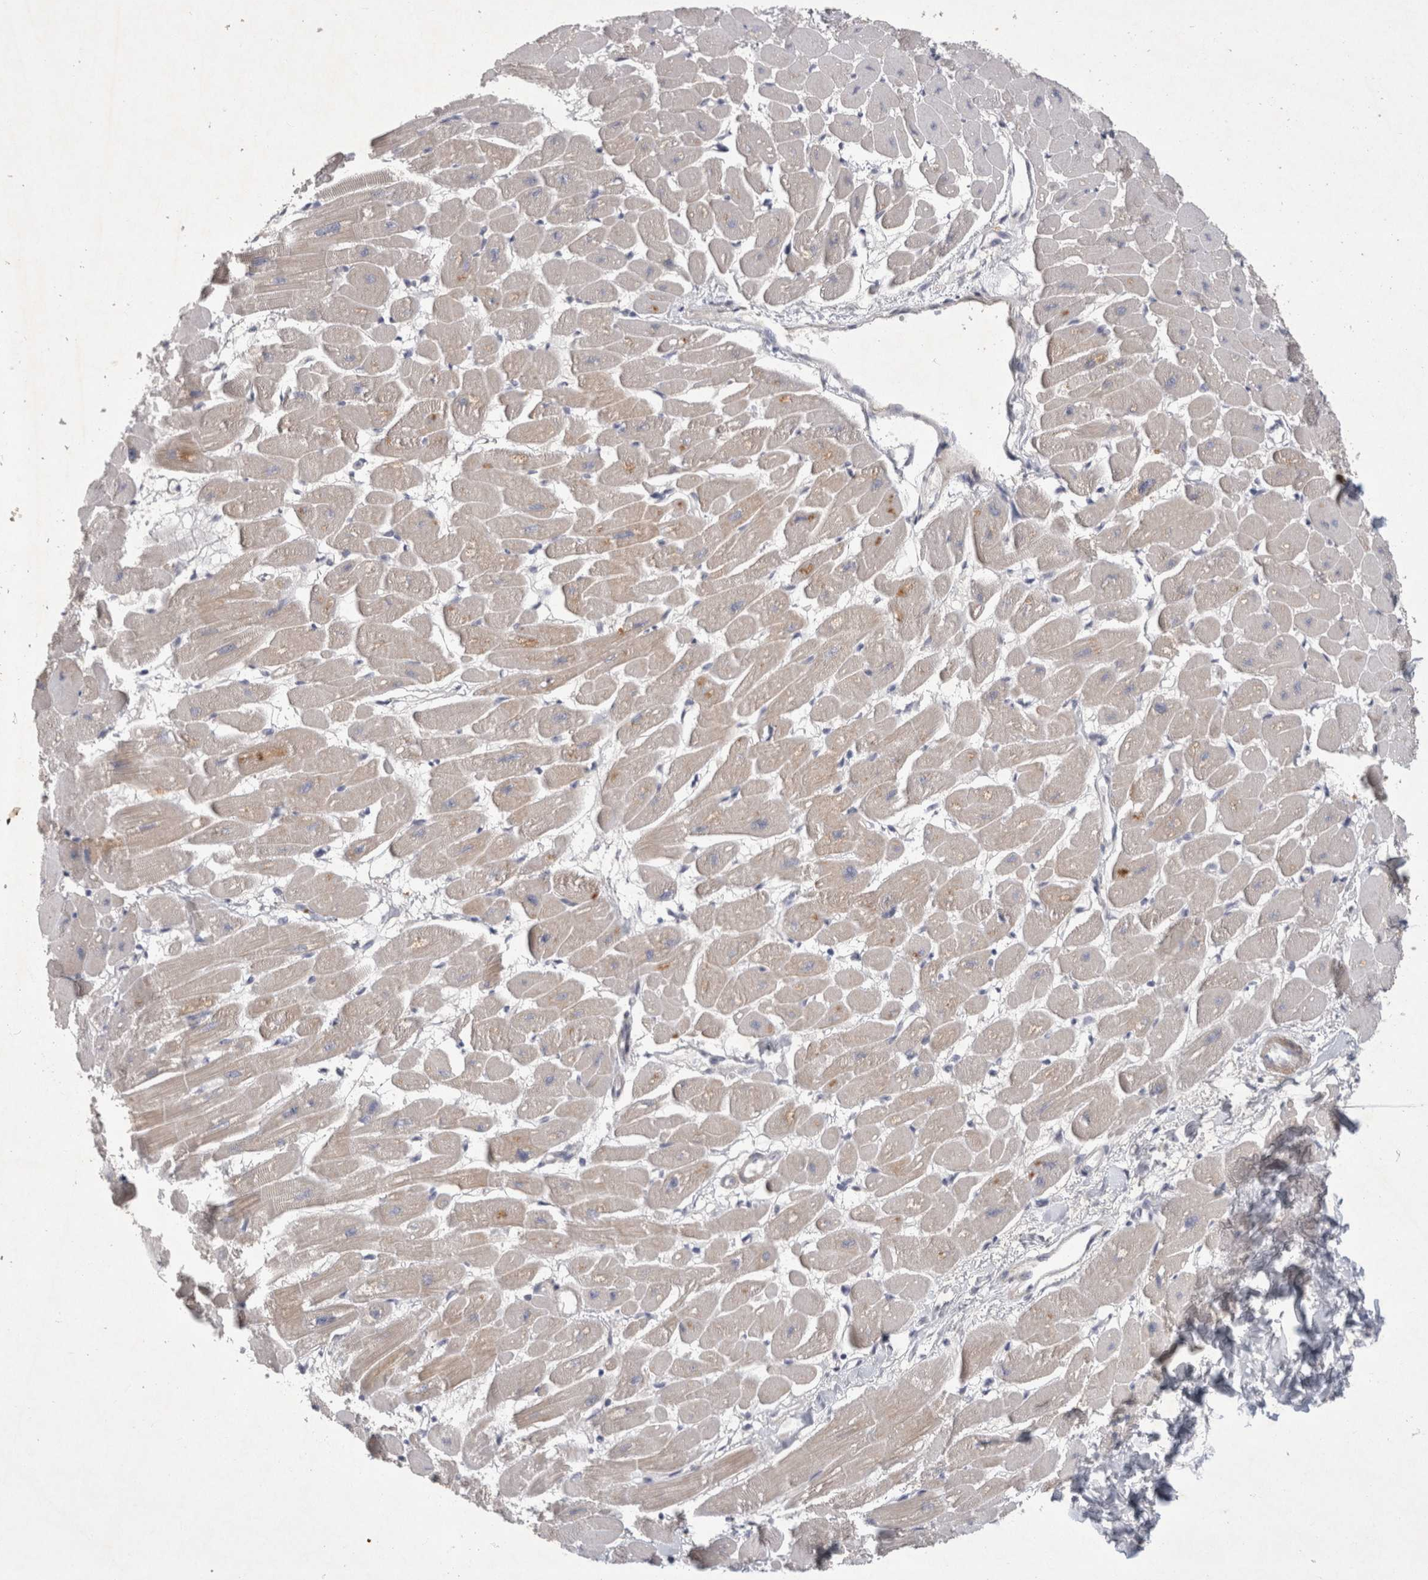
{"staining": {"intensity": "moderate", "quantity": "<25%", "location": "cytoplasmic/membranous"}, "tissue": "heart muscle", "cell_type": "Cardiomyocytes", "image_type": "normal", "snomed": [{"axis": "morphology", "description": "Normal tissue, NOS"}, {"axis": "topography", "description": "Heart"}], "caption": "DAB immunohistochemical staining of unremarkable human heart muscle reveals moderate cytoplasmic/membranous protein staining in approximately <25% of cardiomyocytes.", "gene": "BZW2", "patient": {"sex": "female", "age": 54}}